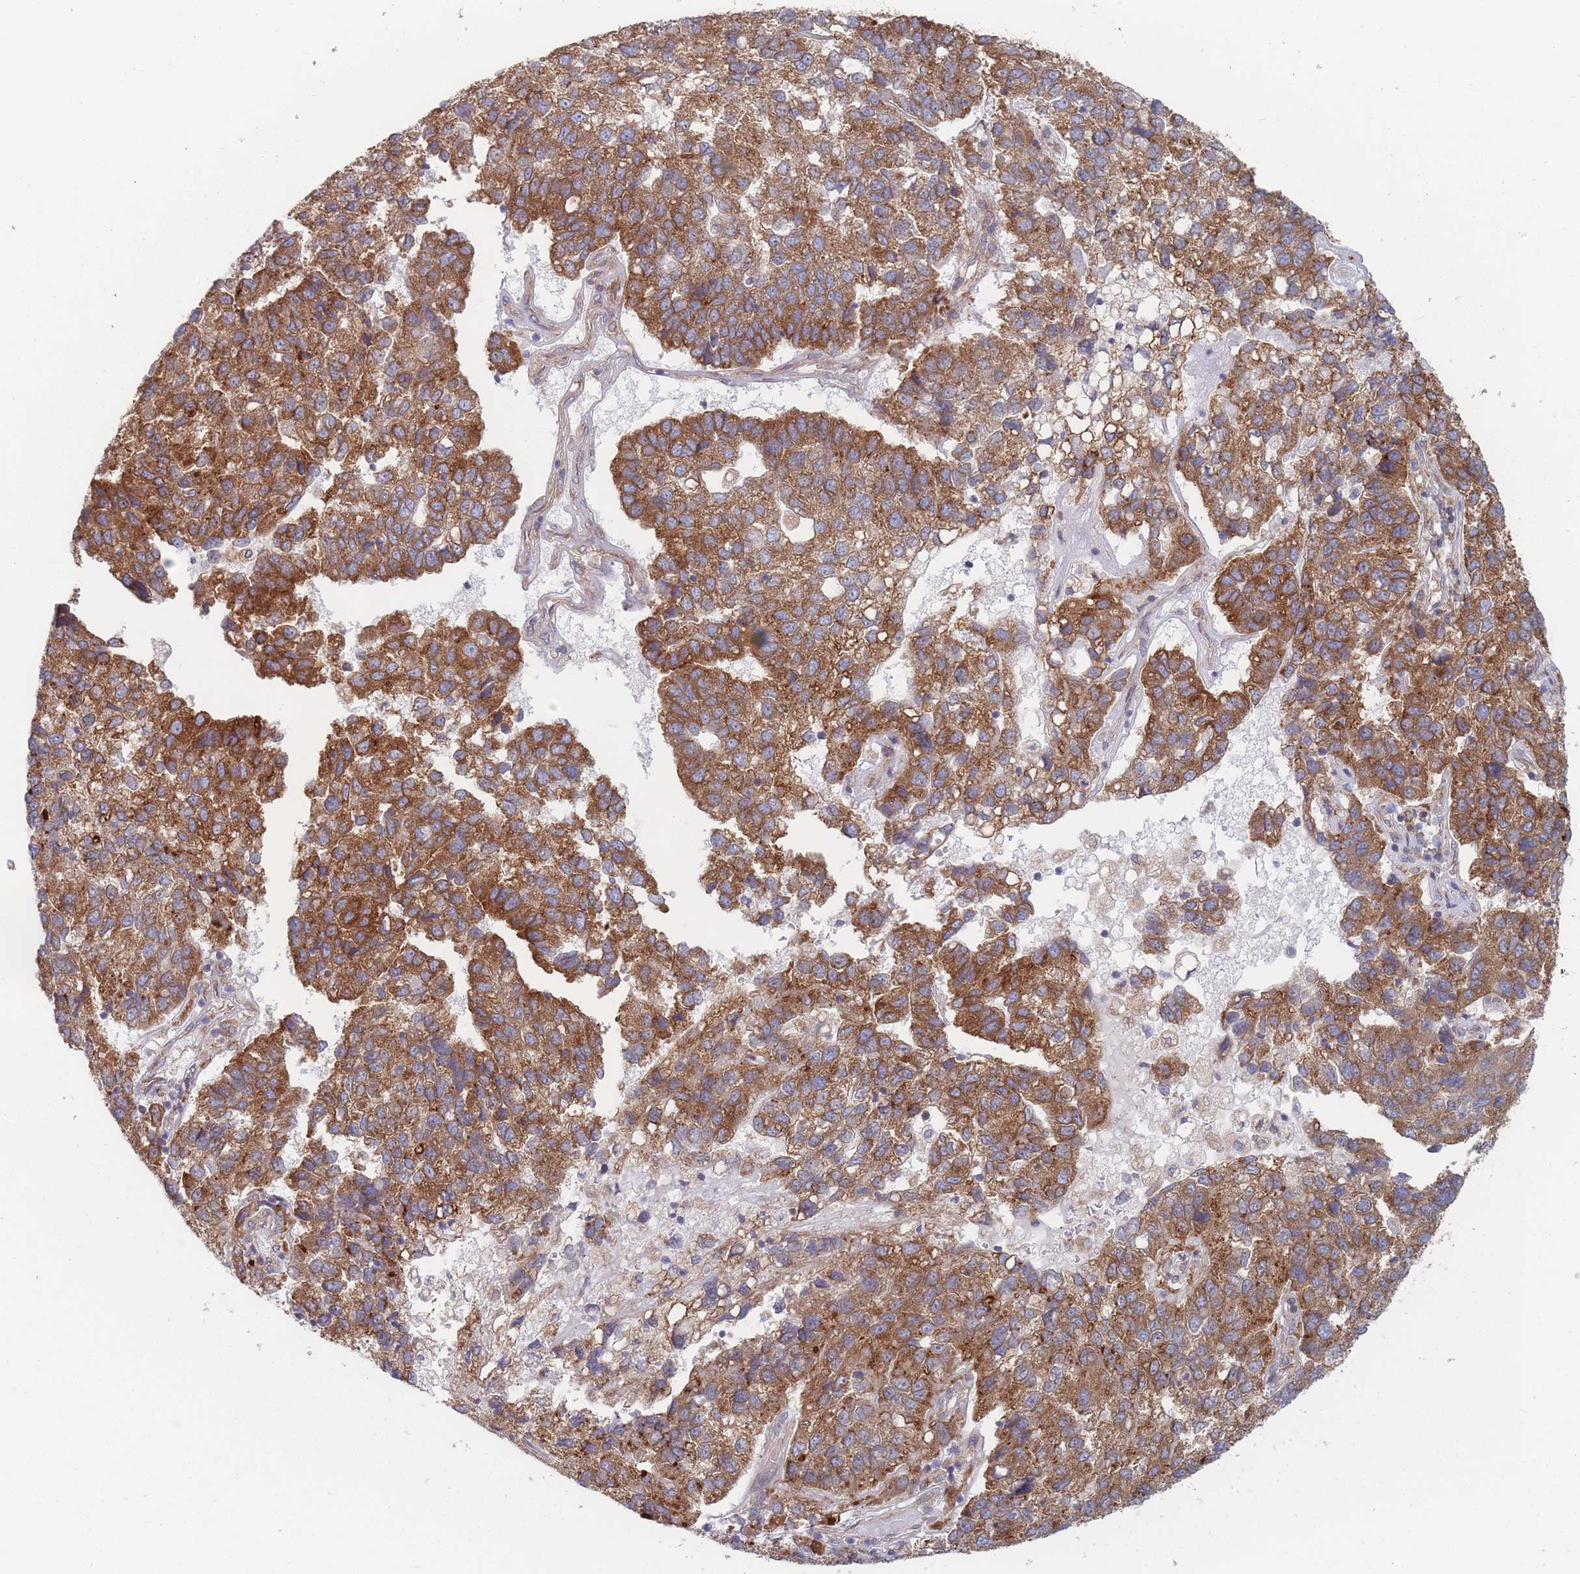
{"staining": {"intensity": "strong", "quantity": ">75%", "location": "cytoplasmic/membranous"}, "tissue": "pancreatic cancer", "cell_type": "Tumor cells", "image_type": "cancer", "snomed": [{"axis": "morphology", "description": "Adenocarcinoma, NOS"}, {"axis": "topography", "description": "Pancreas"}], "caption": "IHC micrograph of neoplastic tissue: pancreatic adenocarcinoma stained using immunohistochemistry demonstrates high levels of strong protein expression localized specifically in the cytoplasmic/membranous of tumor cells, appearing as a cytoplasmic/membranous brown color.", "gene": "KDSR", "patient": {"sex": "female", "age": 61}}